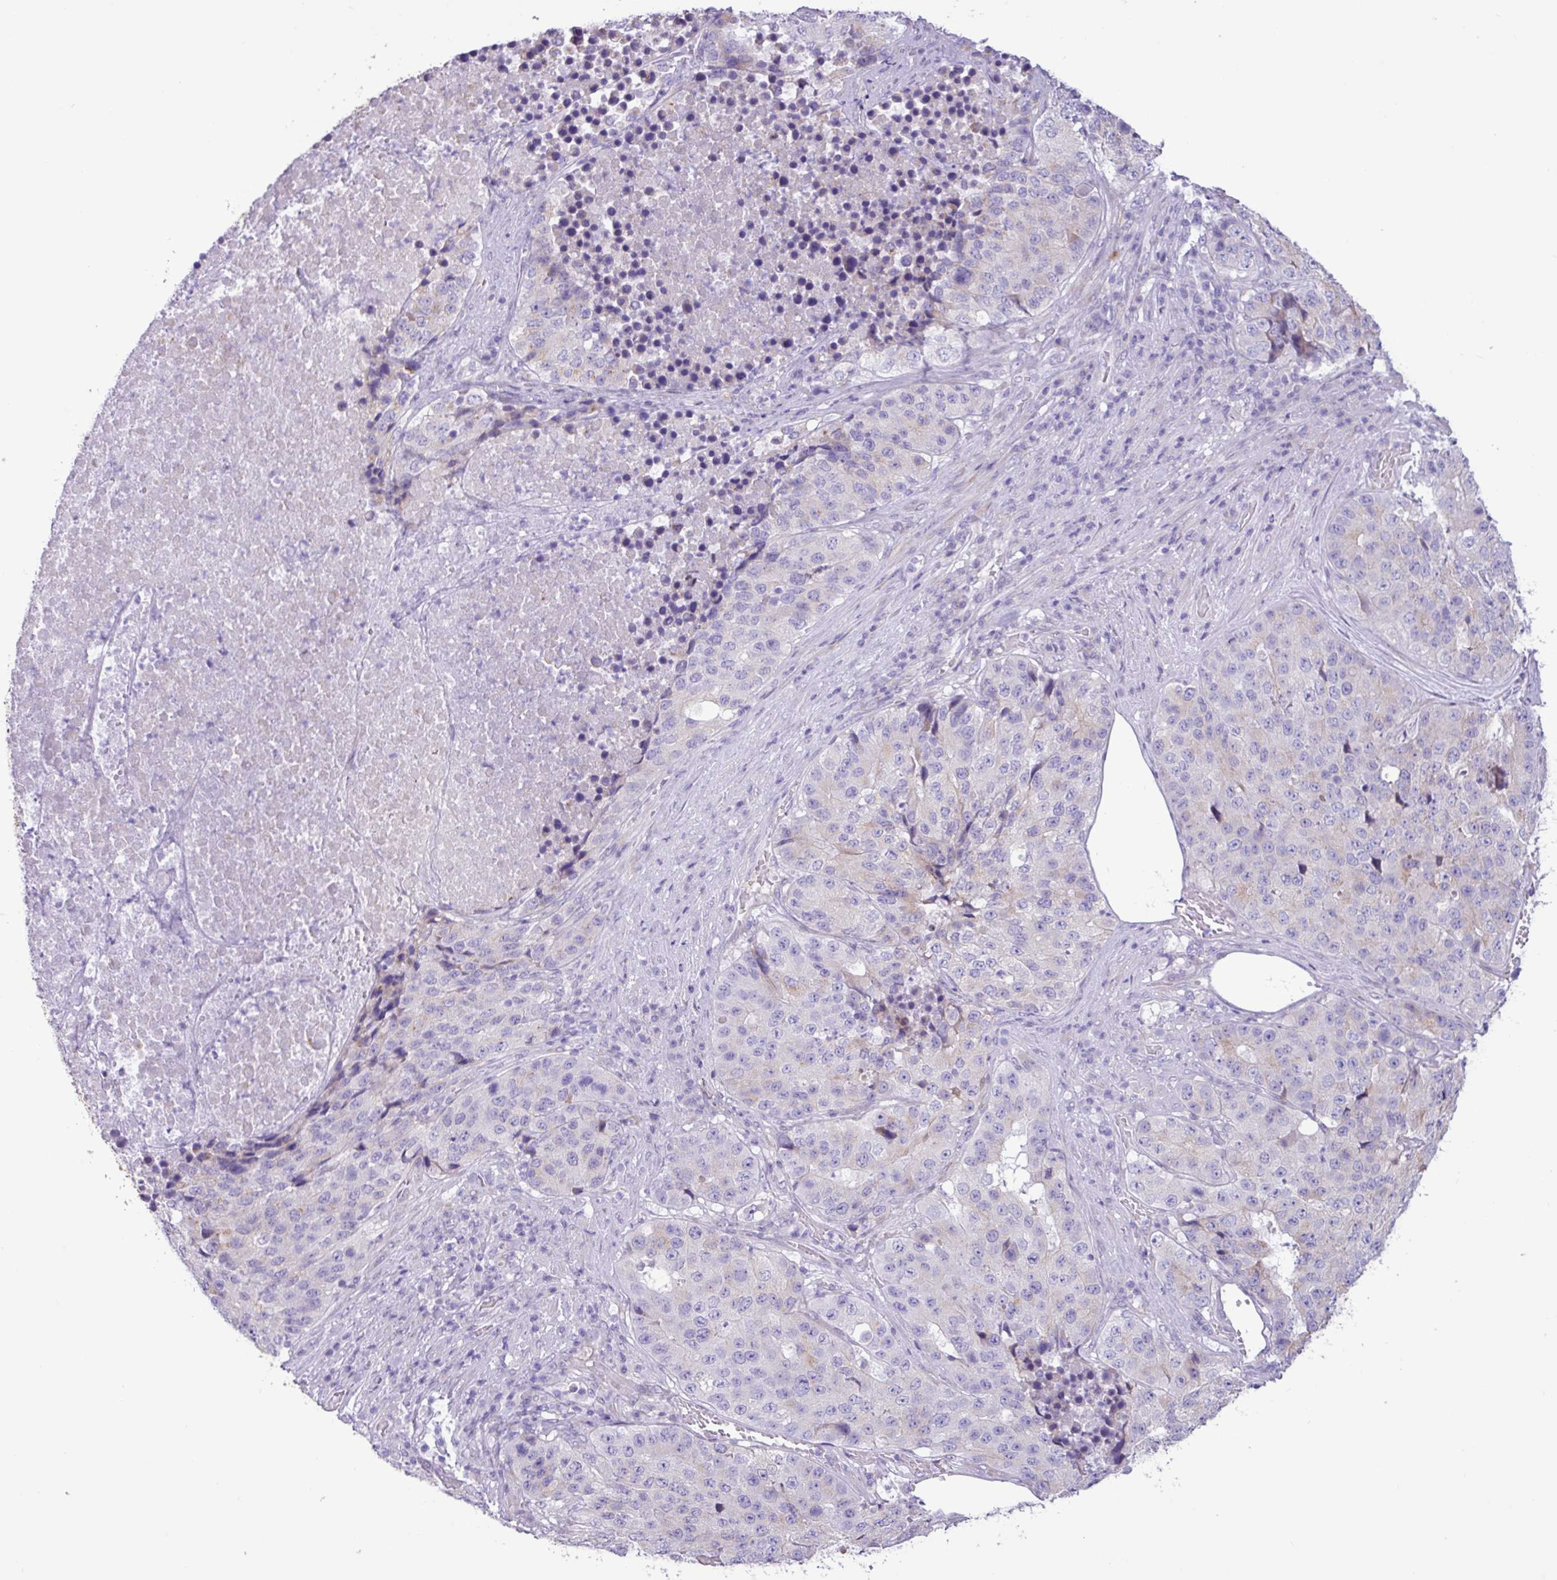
{"staining": {"intensity": "negative", "quantity": "none", "location": "none"}, "tissue": "stomach cancer", "cell_type": "Tumor cells", "image_type": "cancer", "snomed": [{"axis": "morphology", "description": "Adenocarcinoma, NOS"}, {"axis": "topography", "description": "Stomach"}], "caption": "This is a photomicrograph of IHC staining of stomach cancer, which shows no staining in tumor cells.", "gene": "SLC38A1", "patient": {"sex": "male", "age": 71}}